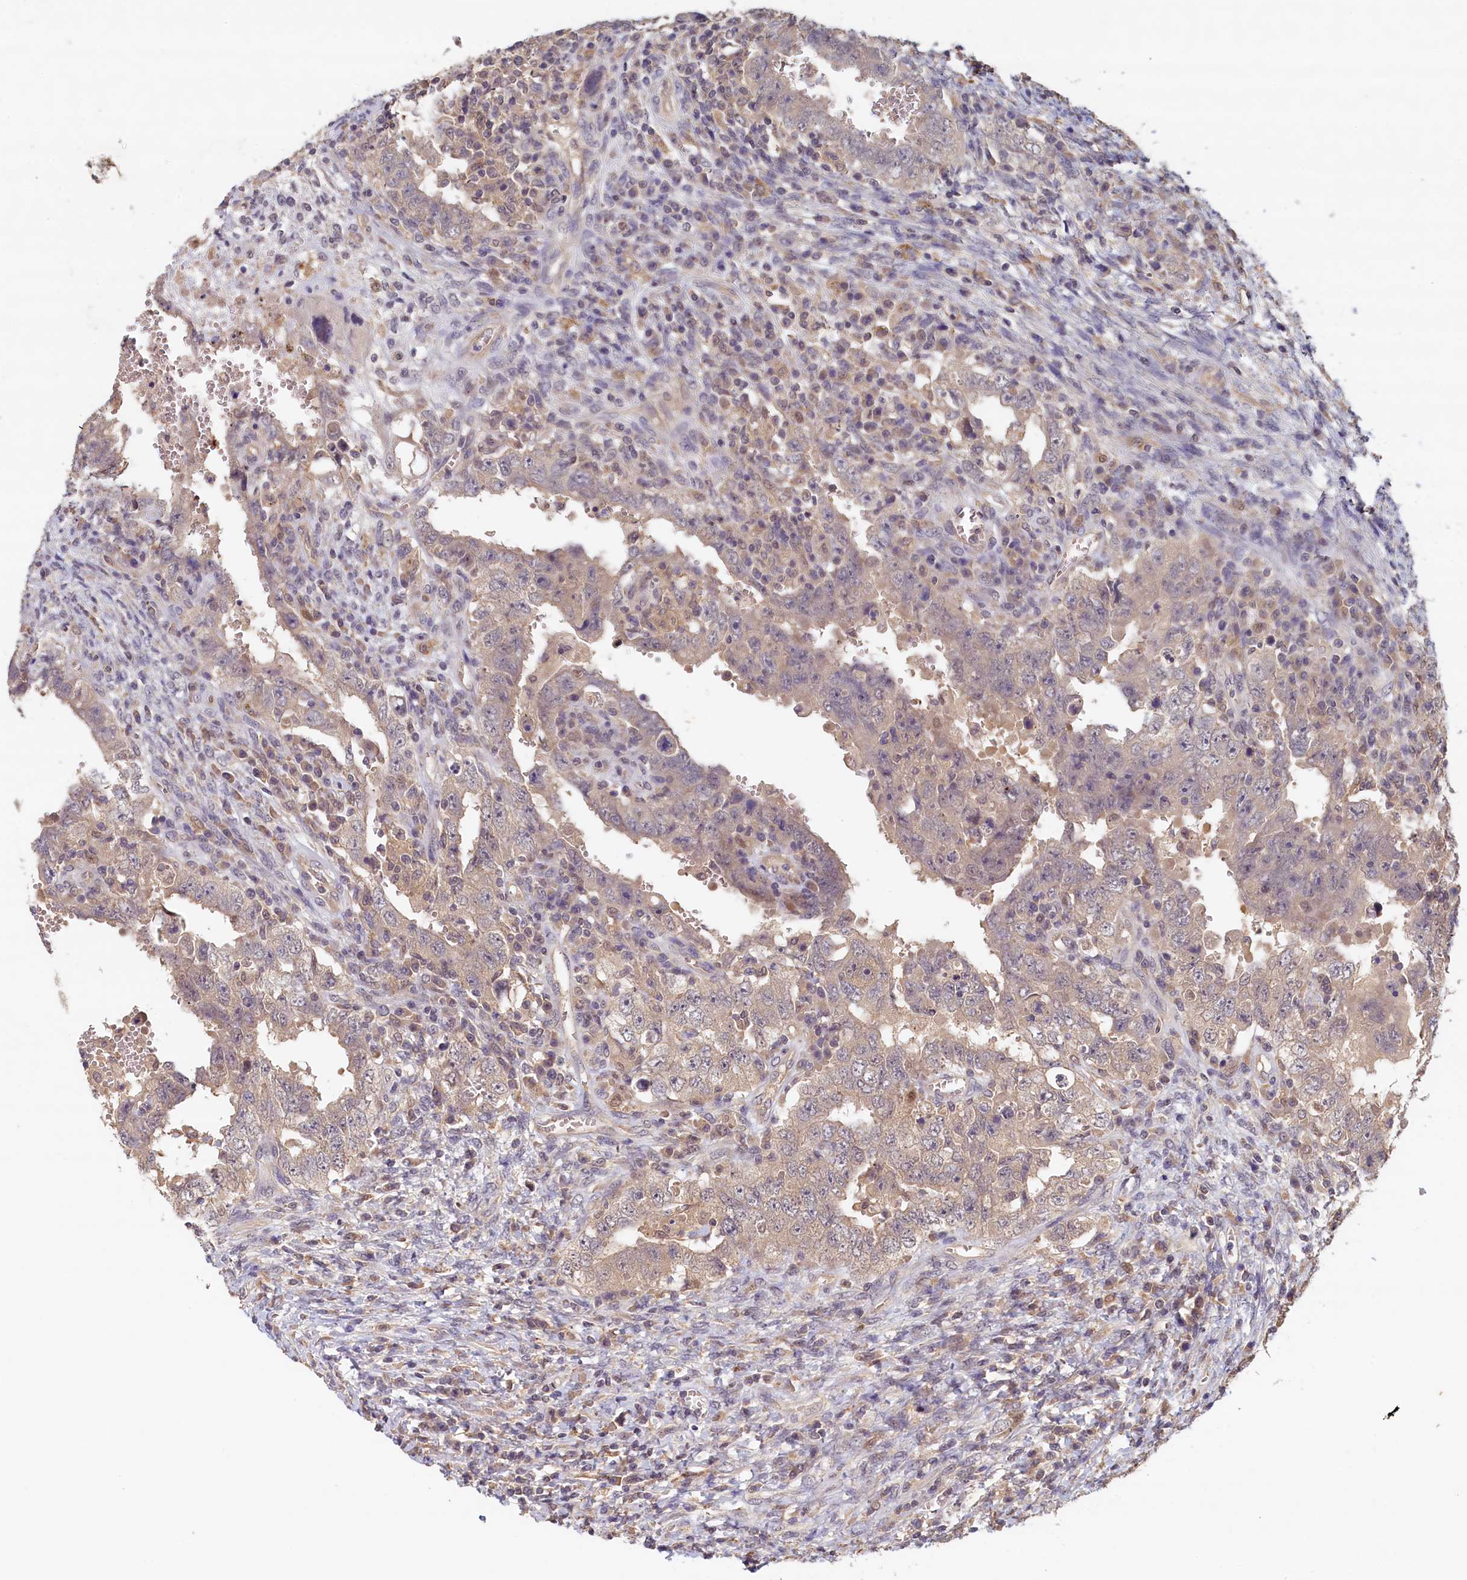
{"staining": {"intensity": "weak", "quantity": ">75%", "location": "cytoplasmic/membranous"}, "tissue": "testis cancer", "cell_type": "Tumor cells", "image_type": "cancer", "snomed": [{"axis": "morphology", "description": "Carcinoma, Embryonal, NOS"}, {"axis": "topography", "description": "Testis"}], "caption": "This micrograph displays immunohistochemistry (IHC) staining of testis cancer, with low weak cytoplasmic/membranous positivity in about >75% of tumor cells.", "gene": "NUBP2", "patient": {"sex": "male", "age": 26}}